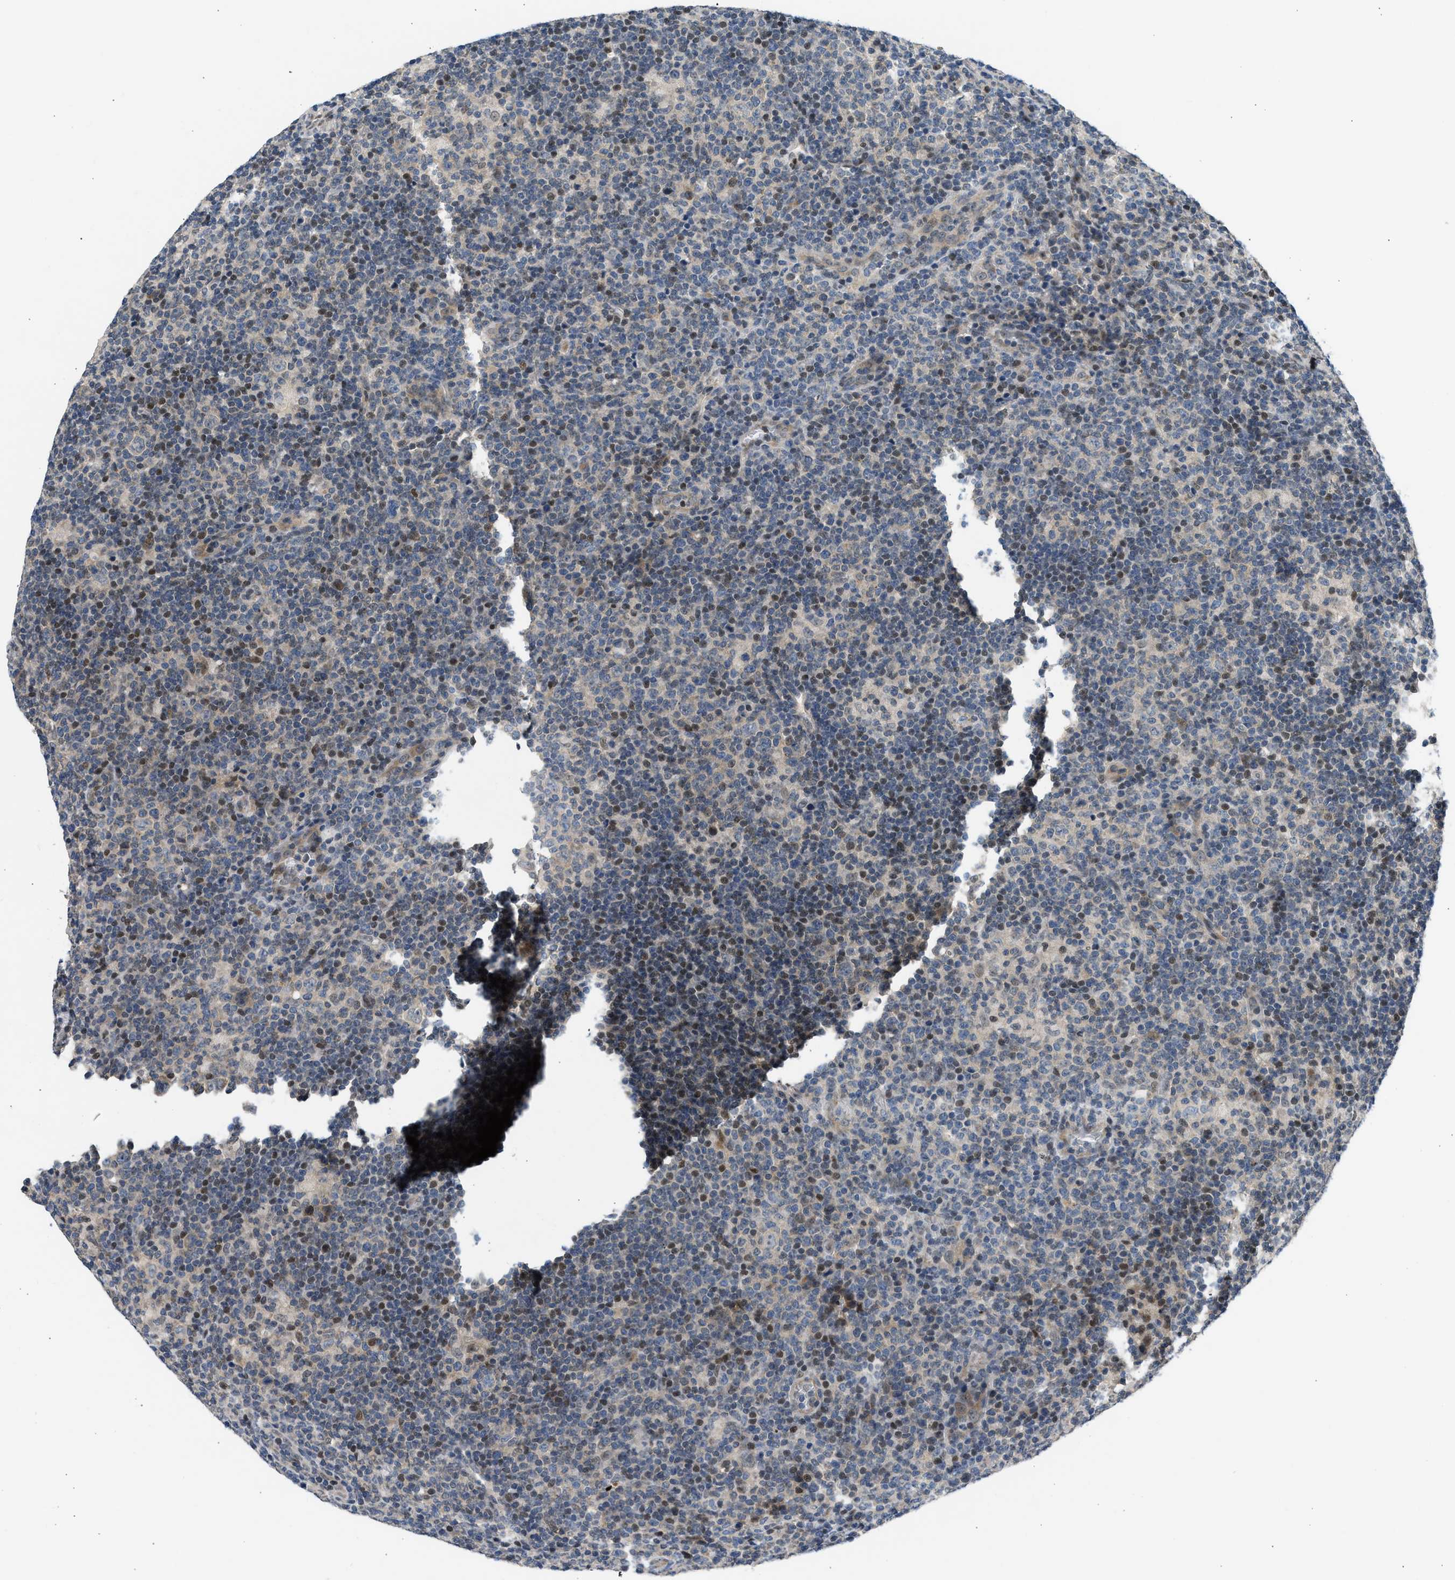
{"staining": {"intensity": "negative", "quantity": "none", "location": "none"}, "tissue": "lymphoma", "cell_type": "Tumor cells", "image_type": "cancer", "snomed": [{"axis": "morphology", "description": "Hodgkin's disease, NOS"}, {"axis": "topography", "description": "Lymph node"}], "caption": "The photomicrograph reveals no staining of tumor cells in Hodgkin's disease.", "gene": "OLIG3", "patient": {"sex": "female", "age": 57}}